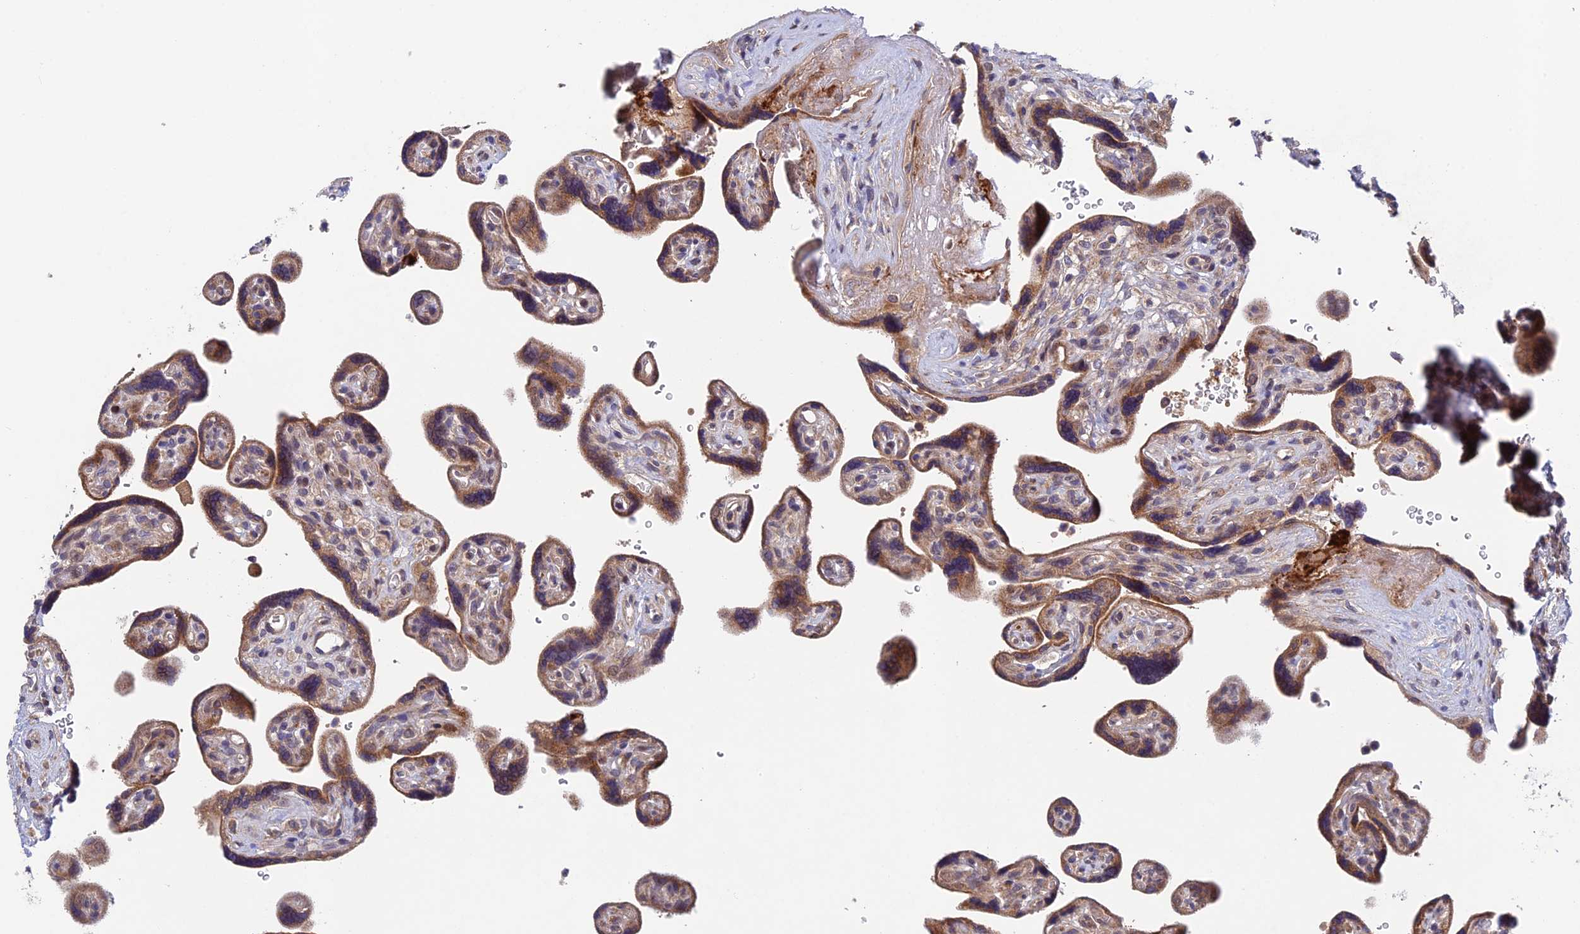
{"staining": {"intensity": "moderate", "quantity": ">75%", "location": "cytoplasmic/membranous"}, "tissue": "placenta", "cell_type": "Decidual cells", "image_type": "normal", "snomed": [{"axis": "morphology", "description": "Normal tissue, NOS"}, {"axis": "topography", "description": "Placenta"}], "caption": "Immunohistochemistry of unremarkable placenta displays medium levels of moderate cytoplasmic/membranous staining in approximately >75% of decidual cells.", "gene": "UROS", "patient": {"sex": "female", "age": 39}}